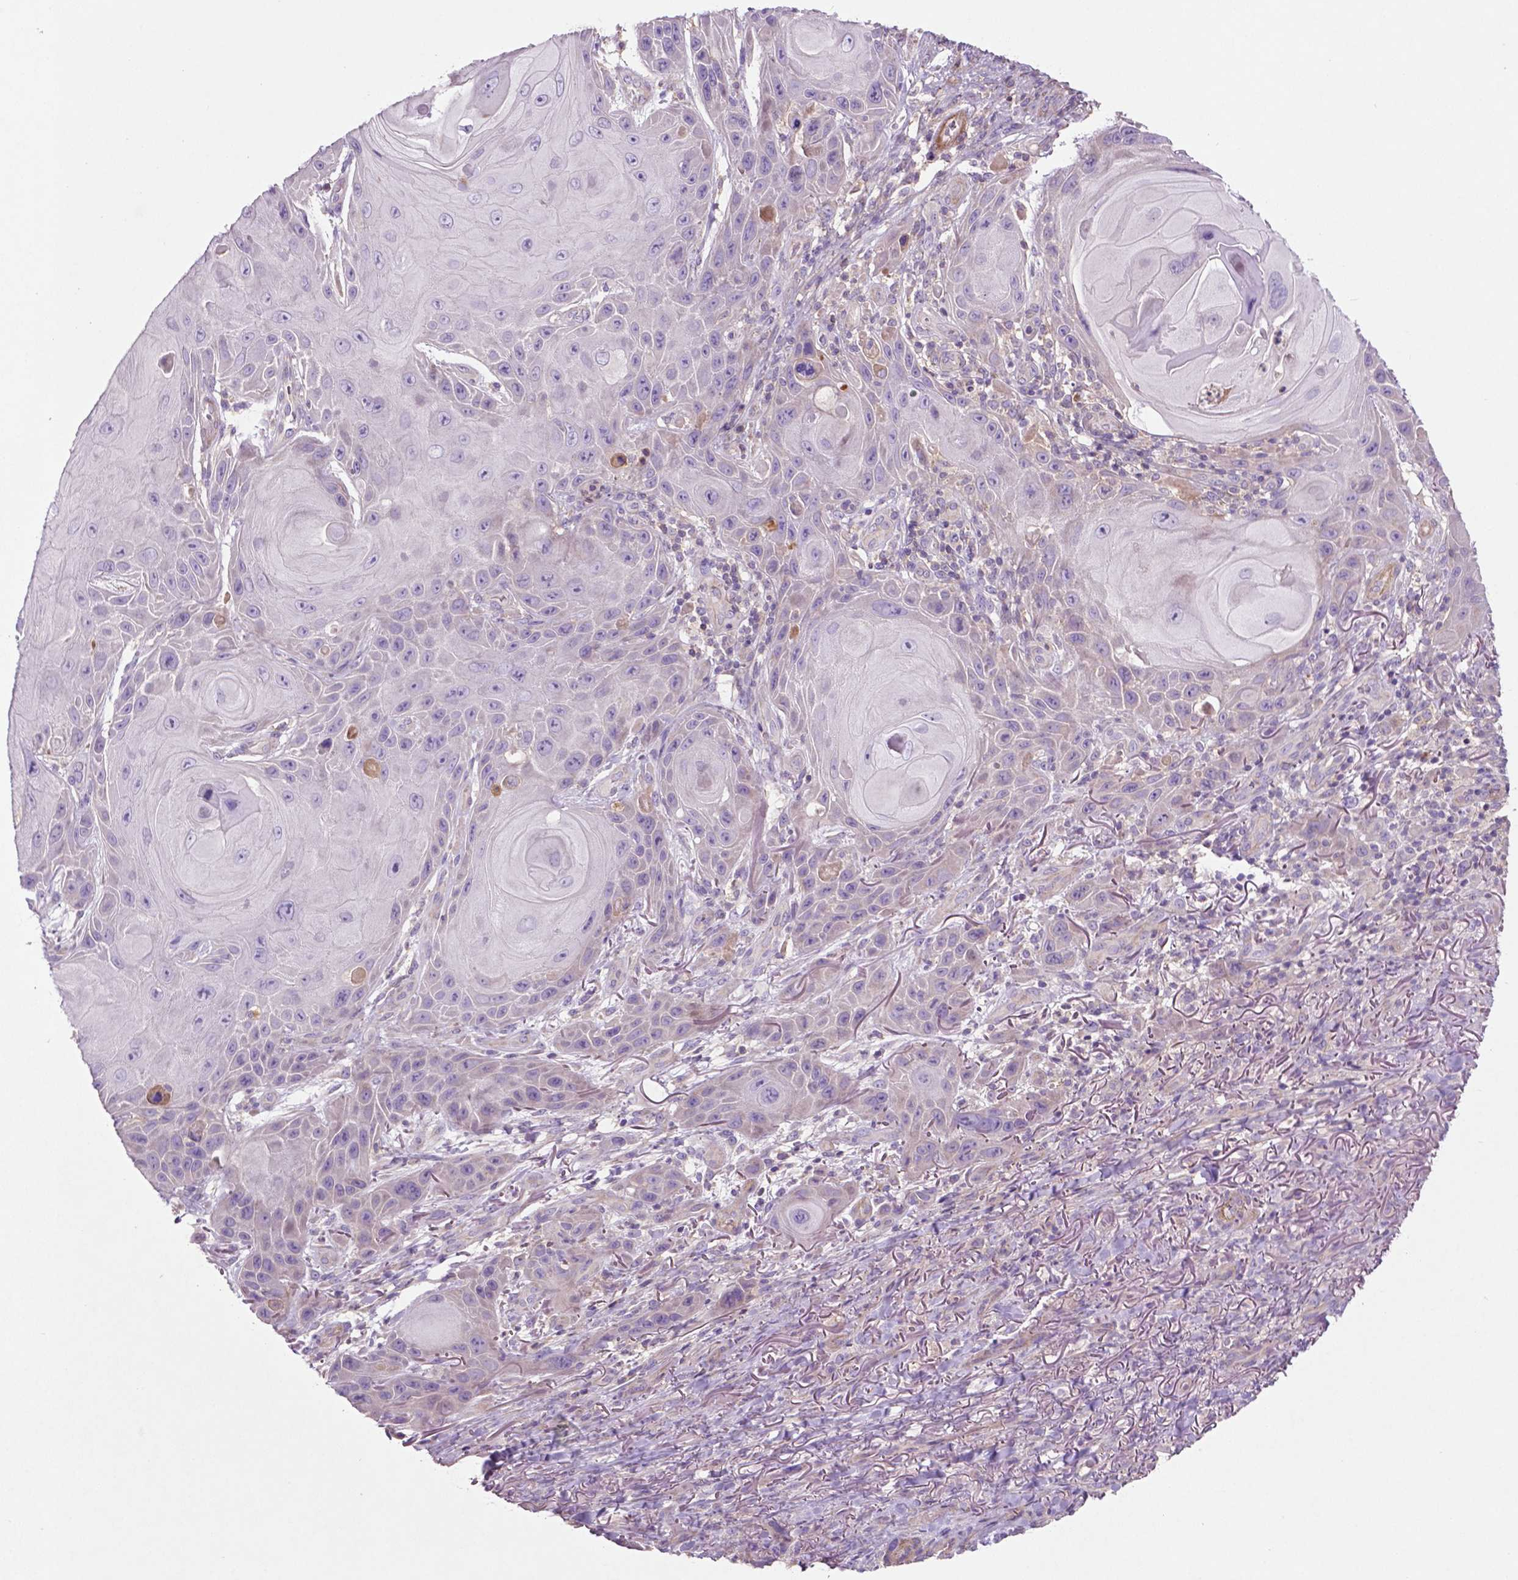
{"staining": {"intensity": "negative", "quantity": "none", "location": "none"}, "tissue": "skin cancer", "cell_type": "Tumor cells", "image_type": "cancer", "snomed": [{"axis": "morphology", "description": "Squamous cell carcinoma, NOS"}, {"axis": "topography", "description": "Skin"}], "caption": "Tumor cells show no significant protein positivity in skin squamous cell carcinoma. Brightfield microscopy of IHC stained with DAB (3,3'-diaminobenzidine) (brown) and hematoxylin (blue), captured at high magnification.", "gene": "BMP4", "patient": {"sex": "female", "age": 94}}